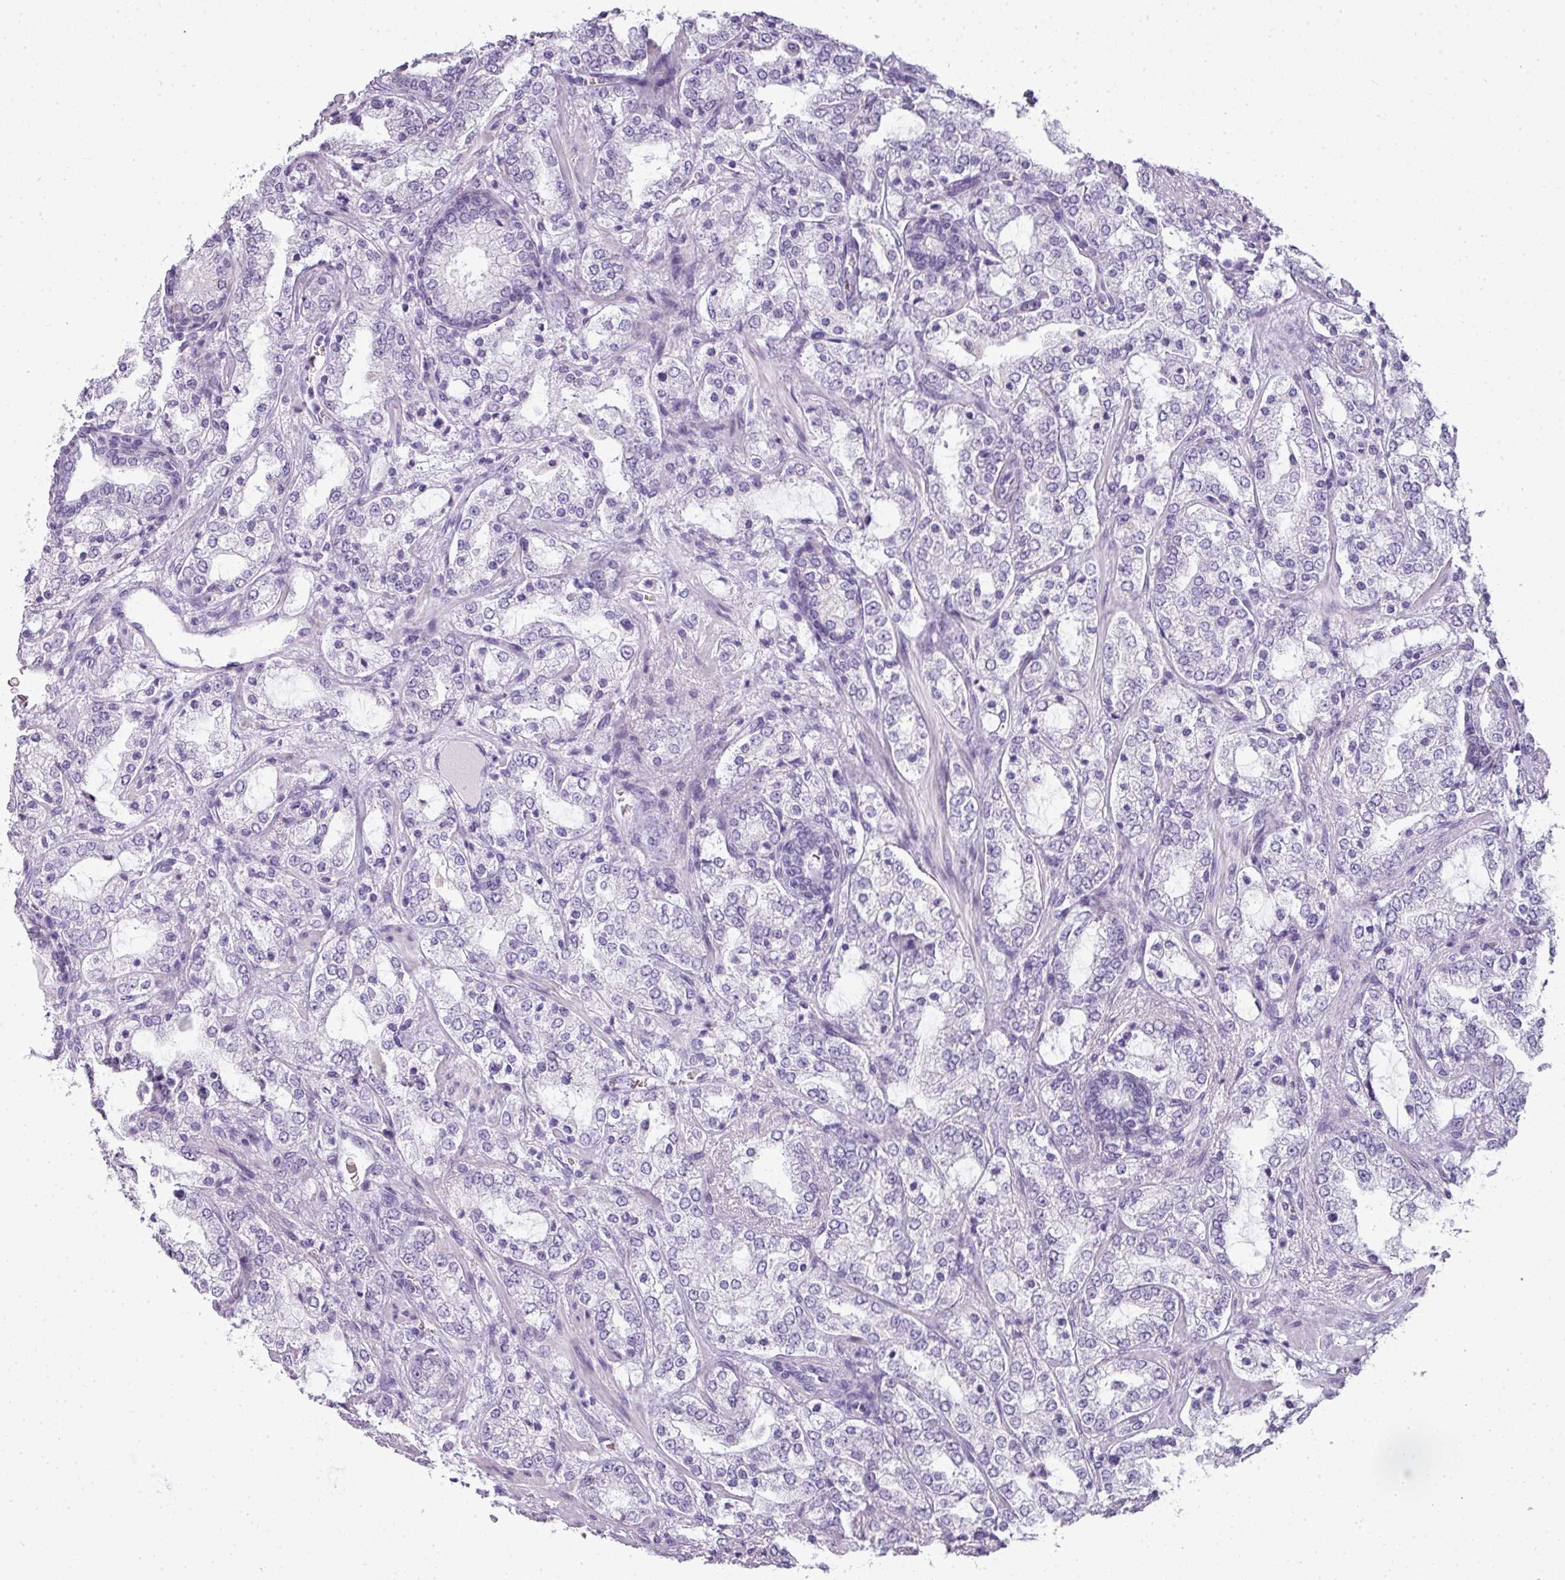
{"staining": {"intensity": "negative", "quantity": "none", "location": "none"}, "tissue": "prostate cancer", "cell_type": "Tumor cells", "image_type": "cancer", "snomed": [{"axis": "morphology", "description": "Adenocarcinoma, High grade"}, {"axis": "topography", "description": "Prostate"}], "caption": "Histopathology image shows no protein staining in tumor cells of prostate cancer tissue. (DAB (3,3'-diaminobenzidine) IHC visualized using brightfield microscopy, high magnification).", "gene": "RBMY1F", "patient": {"sex": "male", "age": 64}}